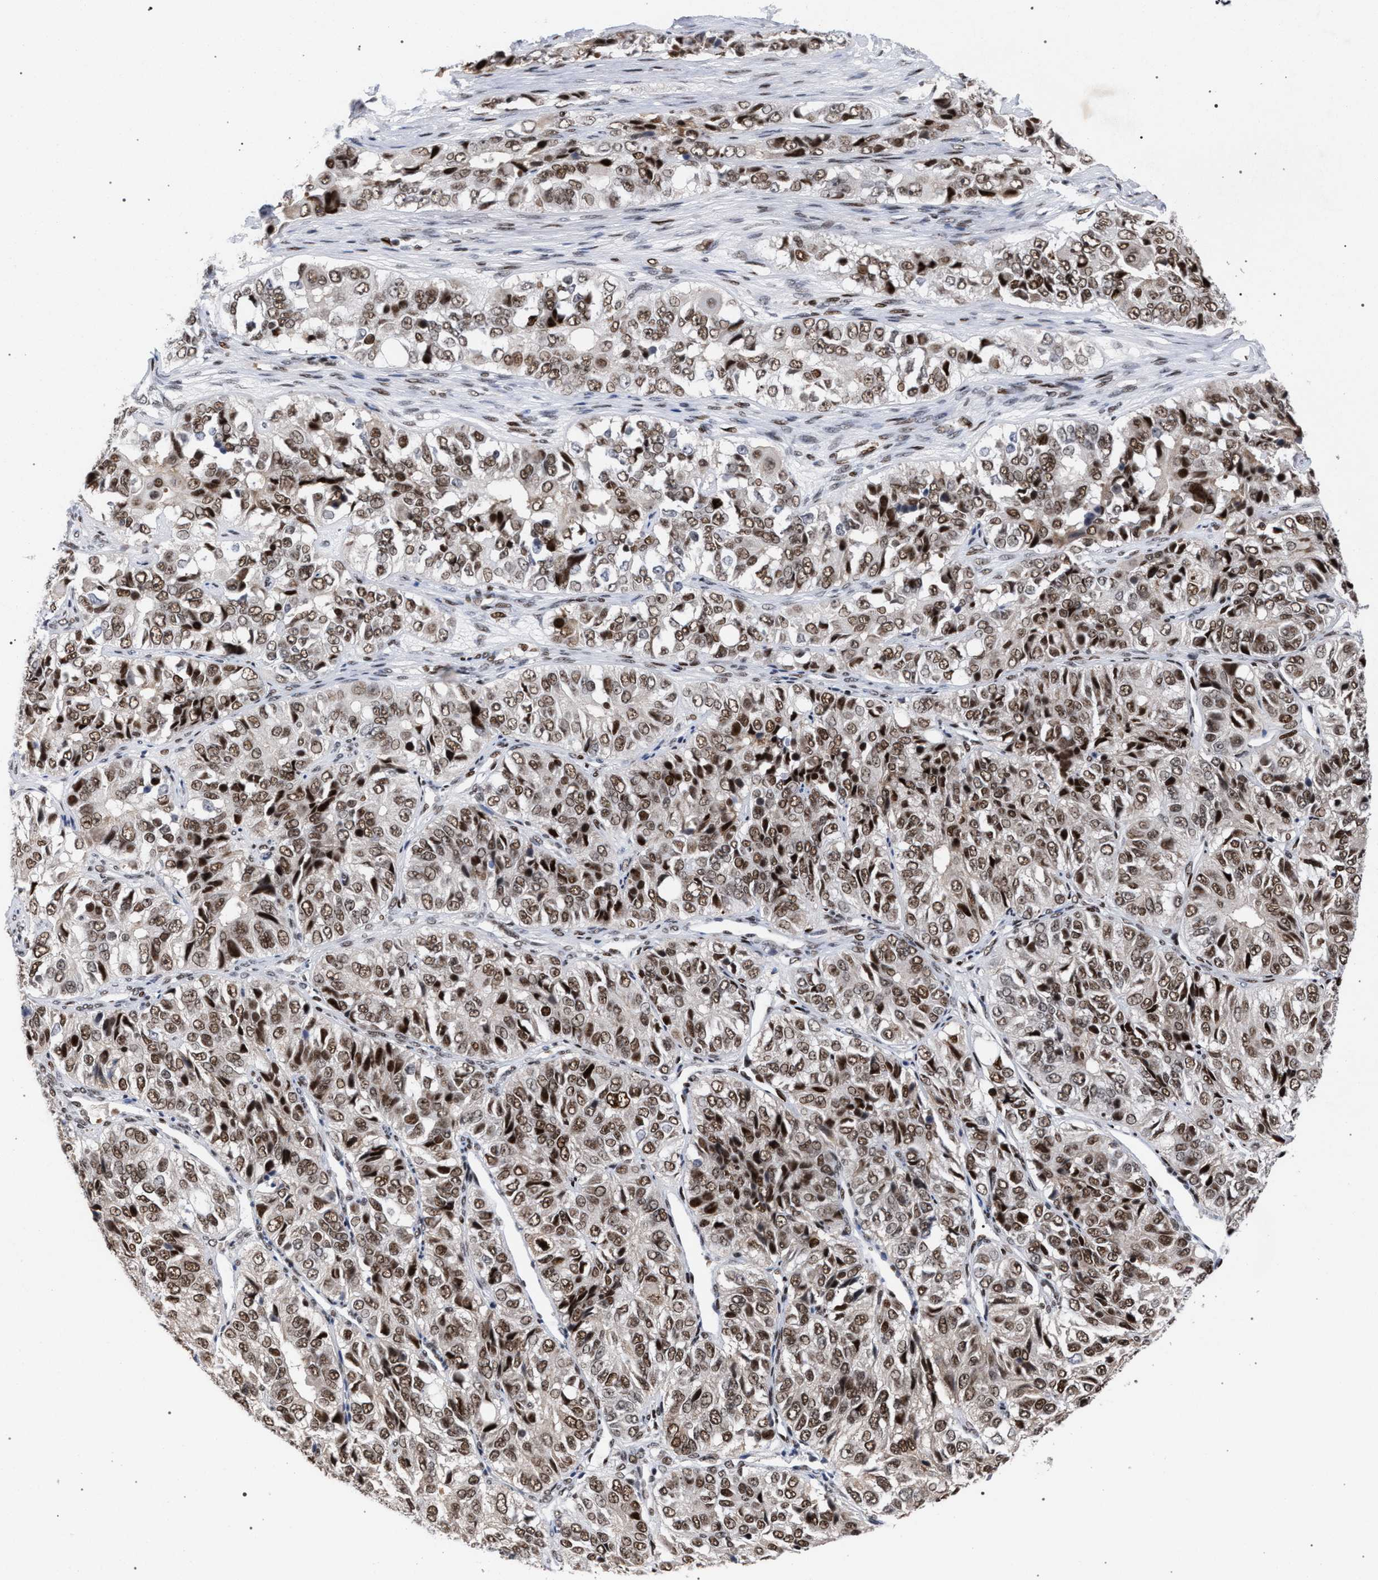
{"staining": {"intensity": "moderate", "quantity": ">75%", "location": "nuclear"}, "tissue": "ovarian cancer", "cell_type": "Tumor cells", "image_type": "cancer", "snomed": [{"axis": "morphology", "description": "Carcinoma, endometroid"}, {"axis": "topography", "description": "Ovary"}], "caption": "The image exhibits staining of ovarian cancer (endometroid carcinoma), revealing moderate nuclear protein expression (brown color) within tumor cells.", "gene": "SCAF4", "patient": {"sex": "female", "age": 51}}